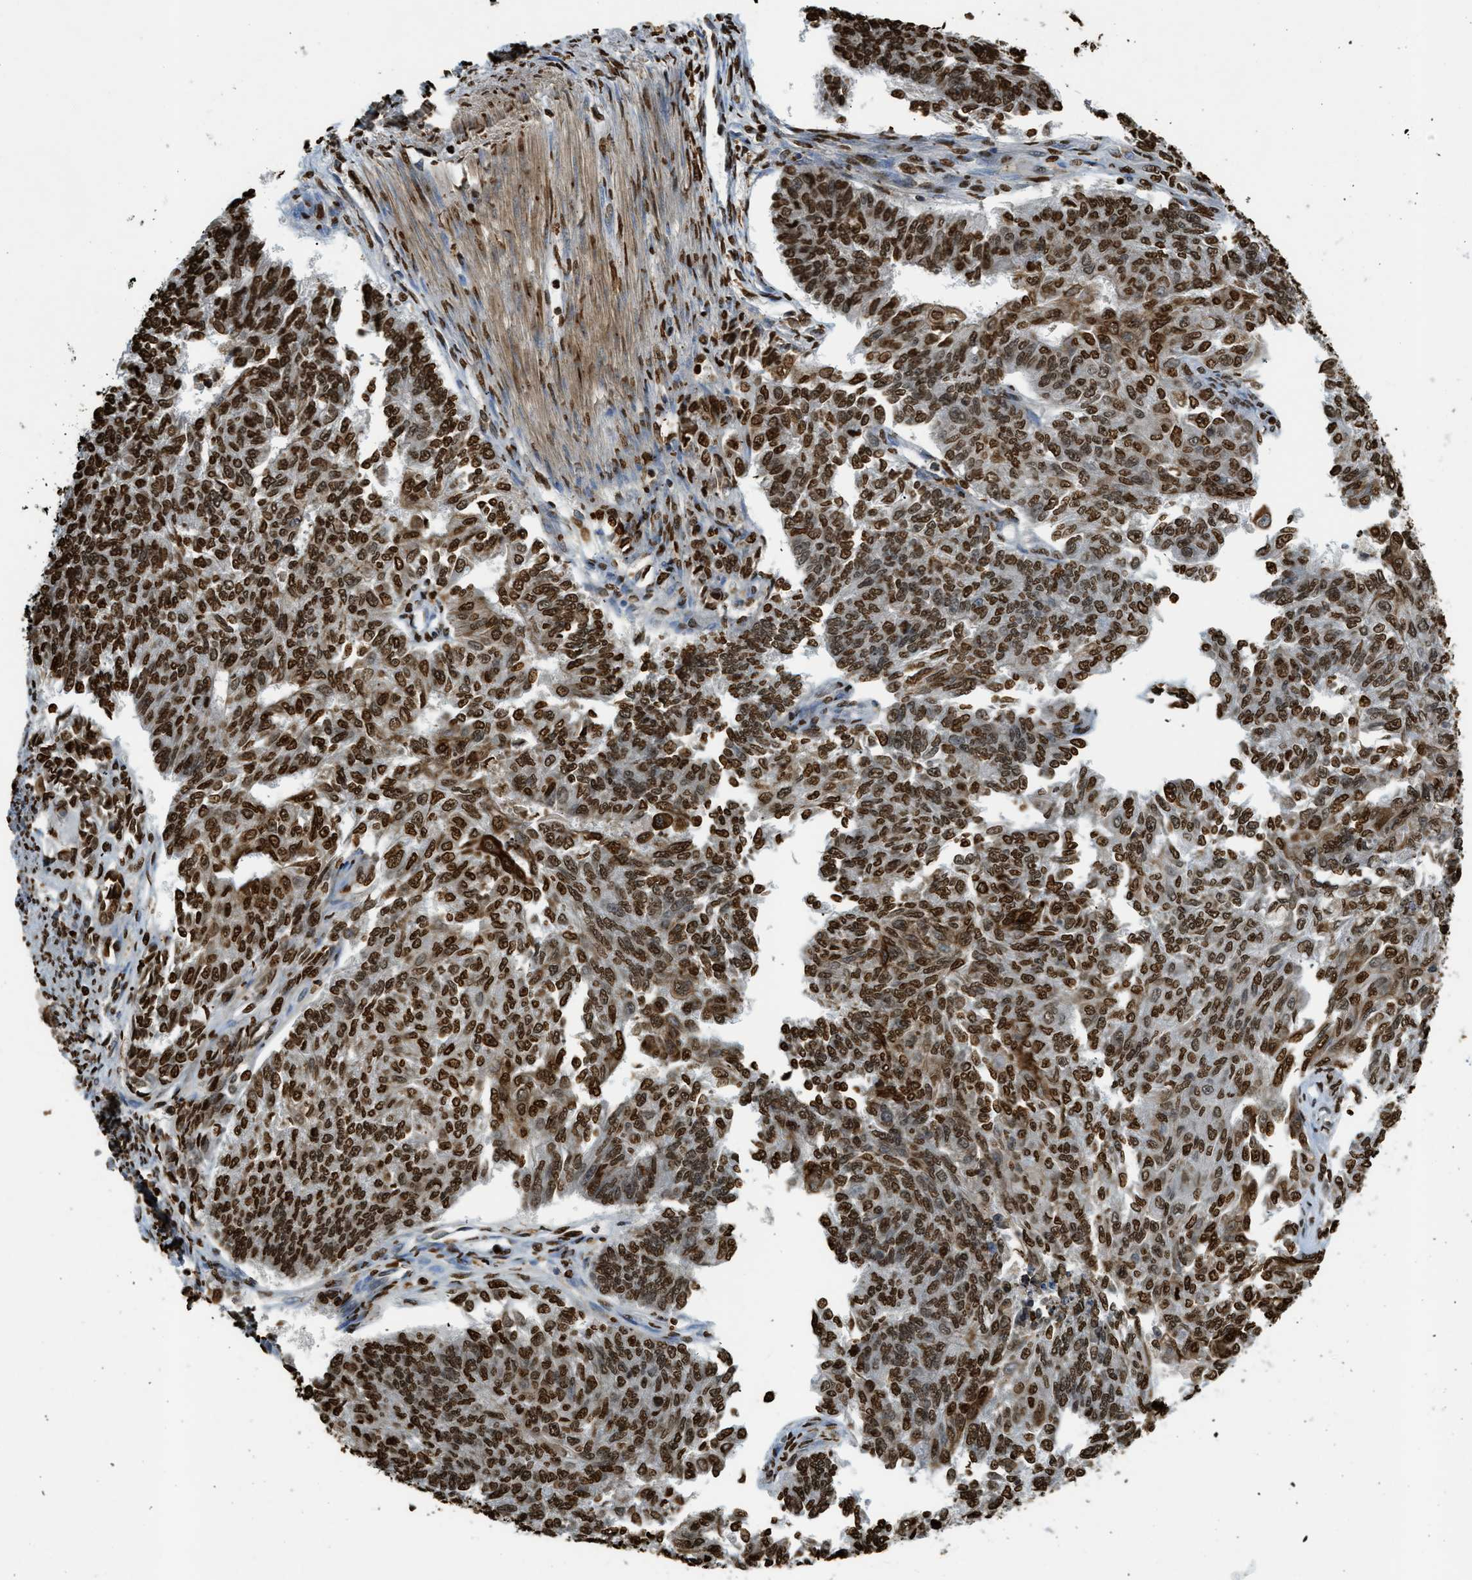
{"staining": {"intensity": "strong", "quantity": ">75%", "location": "nuclear"}, "tissue": "endometrial cancer", "cell_type": "Tumor cells", "image_type": "cancer", "snomed": [{"axis": "morphology", "description": "Adenocarcinoma, NOS"}, {"axis": "topography", "description": "Endometrium"}], "caption": "This is a histology image of immunohistochemistry staining of endometrial cancer, which shows strong staining in the nuclear of tumor cells.", "gene": "NR5A2", "patient": {"sex": "female", "age": 32}}